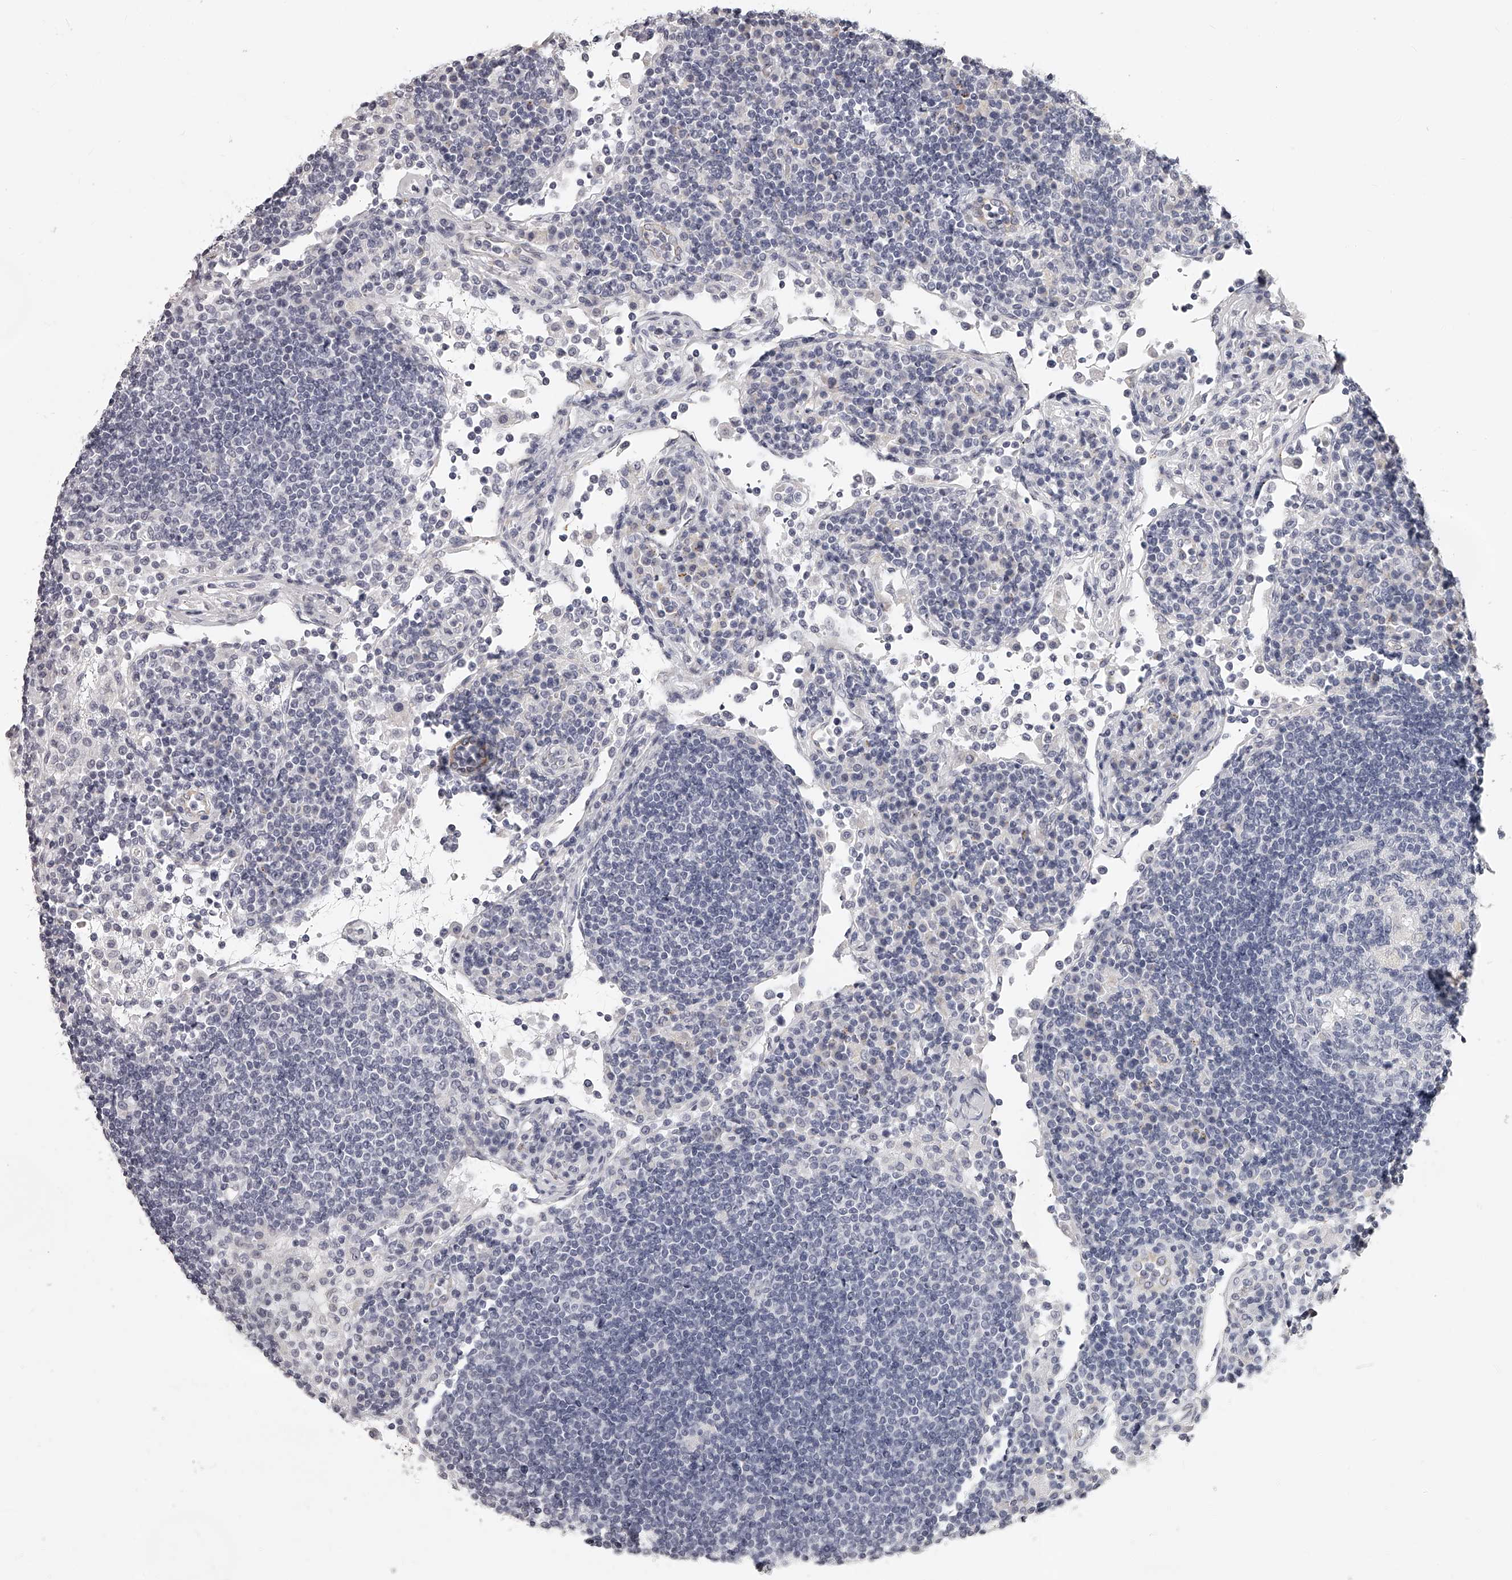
{"staining": {"intensity": "negative", "quantity": "none", "location": "none"}, "tissue": "lymph node", "cell_type": "Germinal center cells", "image_type": "normal", "snomed": [{"axis": "morphology", "description": "Normal tissue, NOS"}, {"axis": "topography", "description": "Lymph node"}], "caption": "Germinal center cells show no significant staining in unremarkable lymph node. (Immunohistochemistry, brightfield microscopy, high magnification).", "gene": "DMRT1", "patient": {"sex": "female", "age": 53}}